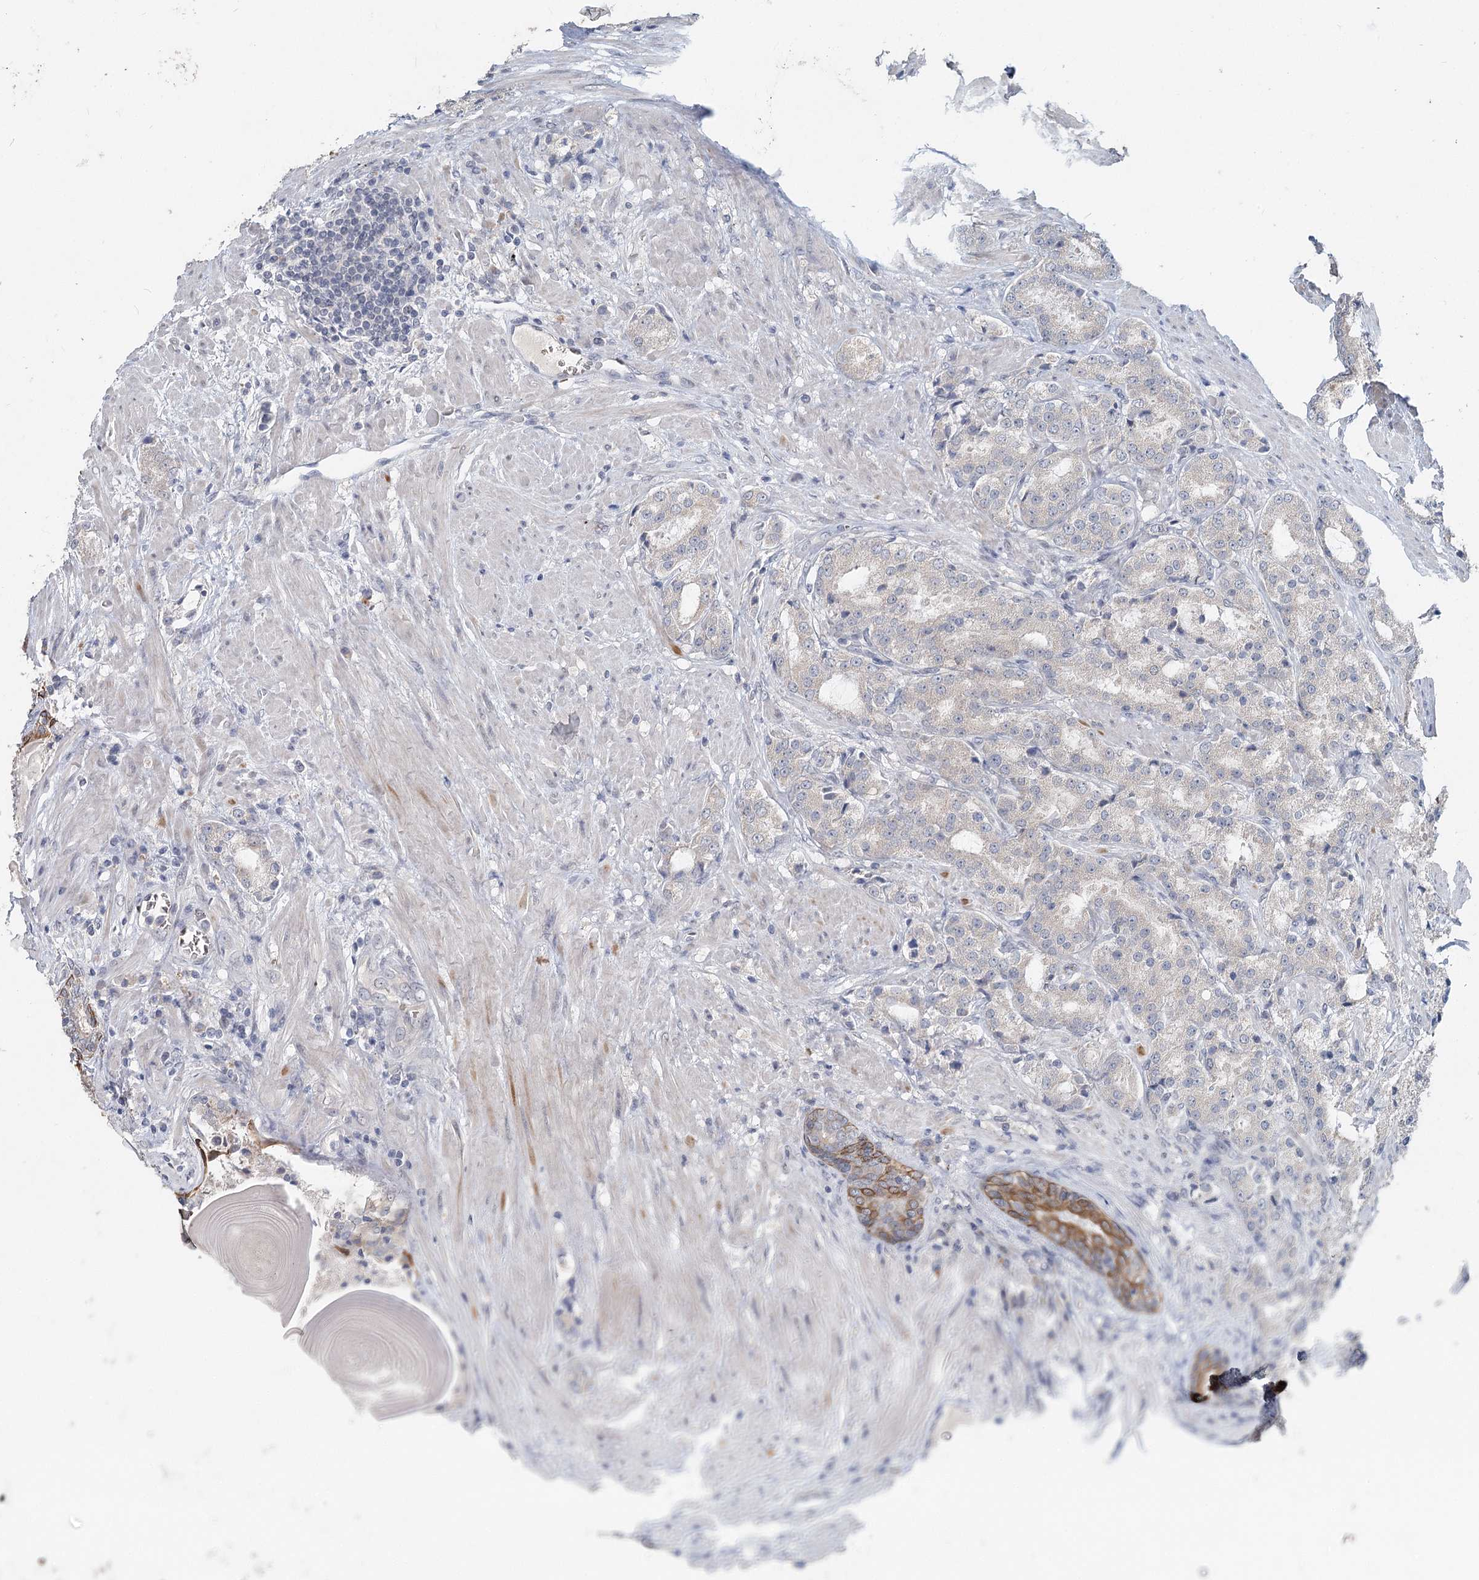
{"staining": {"intensity": "negative", "quantity": "none", "location": "none"}, "tissue": "prostate cancer", "cell_type": "Tumor cells", "image_type": "cancer", "snomed": [{"axis": "morphology", "description": "Adenocarcinoma, High grade"}, {"axis": "topography", "description": "Prostate"}], "caption": "Photomicrograph shows no protein staining in tumor cells of high-grade adenocarcinoma (prostate) tissue.", "gene": "FBXO7", "patient": {"sex": "male", "age": 66}}